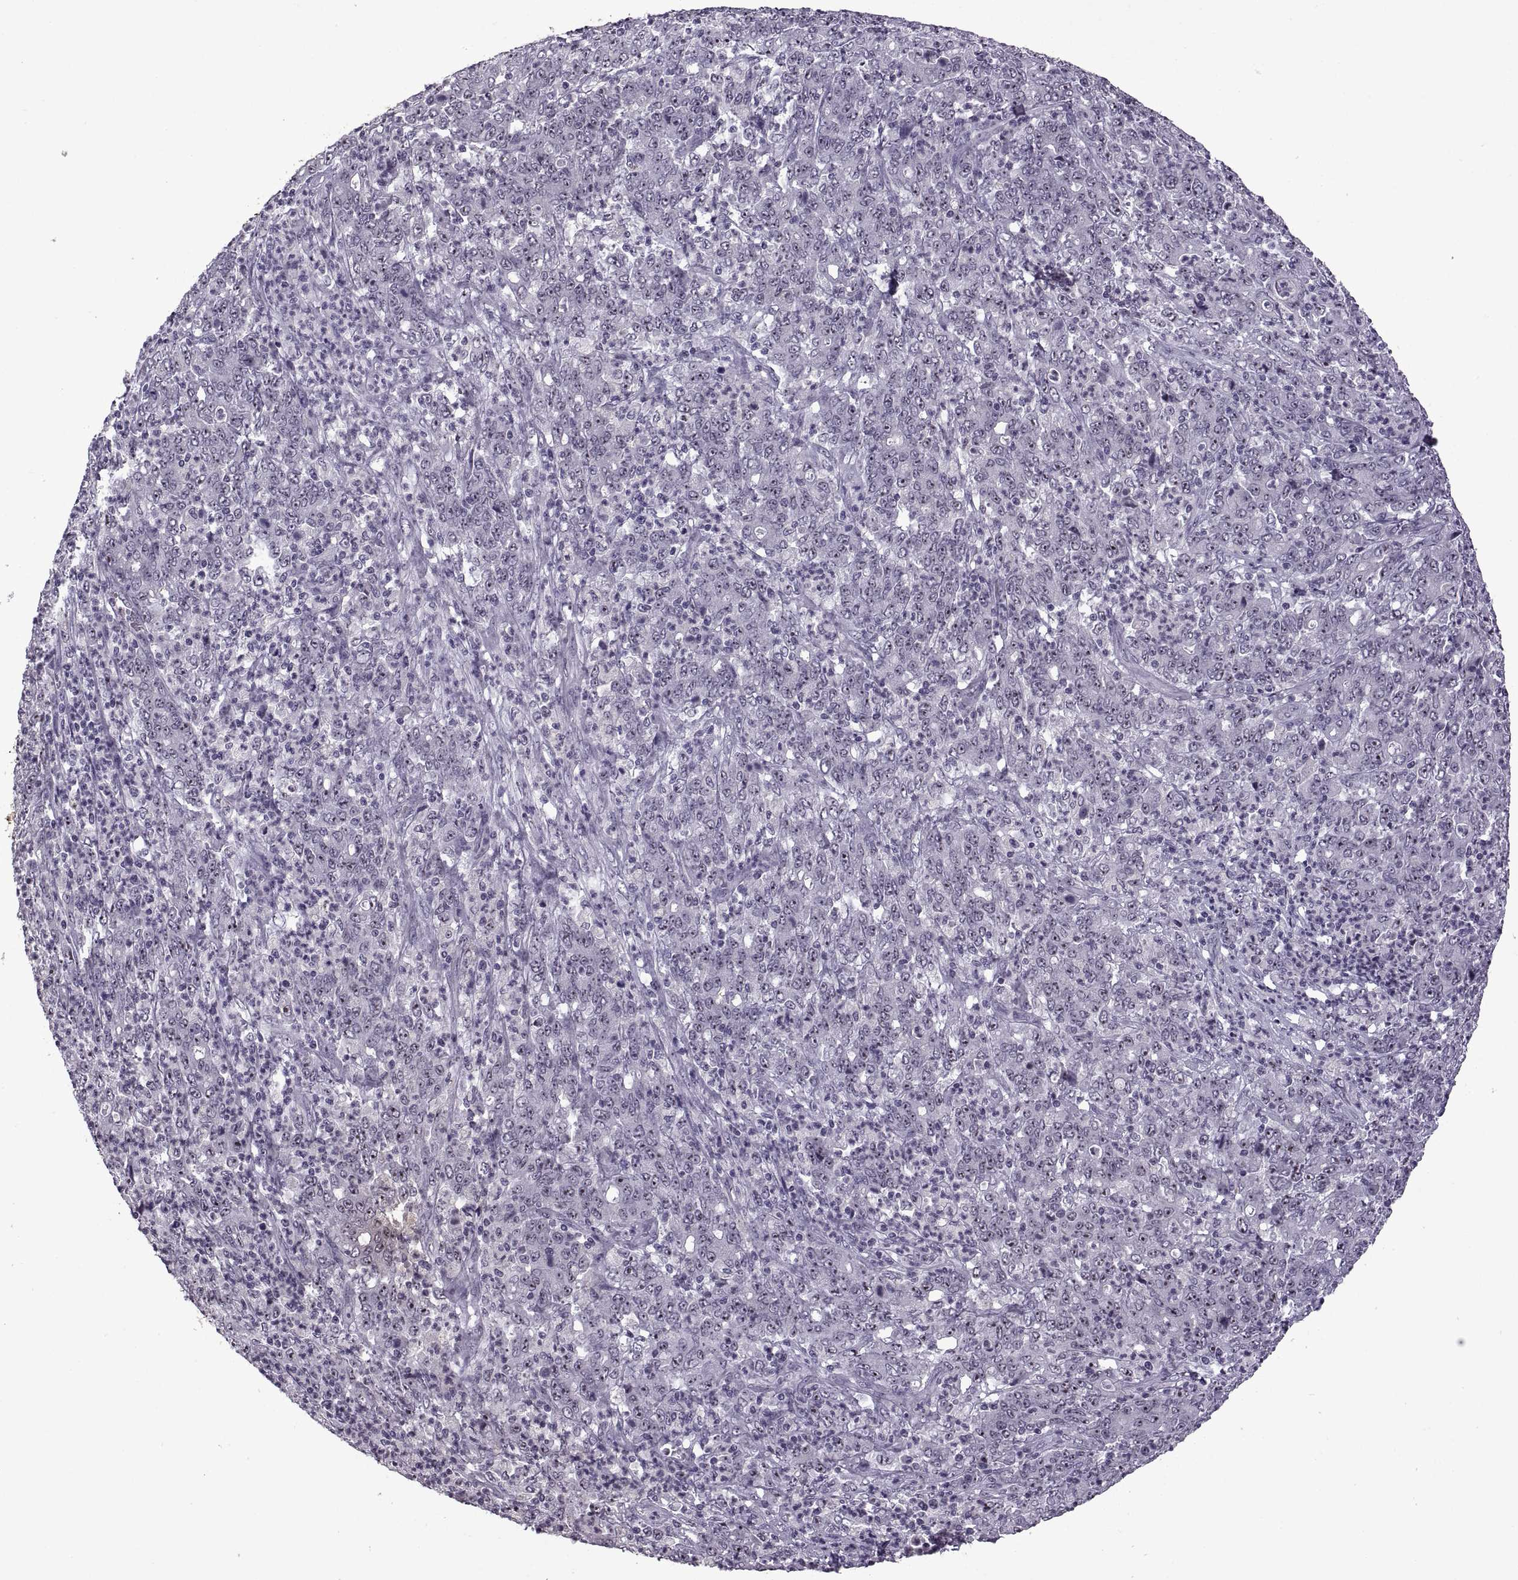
{"staining": {"intensity": "strong", "quantity": "25%-75%", "location": "nuclear"}, "tissue": "stomach cancer", "cell_type": "Tumor cells", "image_type": "cancer", "snomed": [{"axis": "morphology", "description": "Adenocarcinoma, NOS"}, {"axis": "topography", "description": "Stomach, lower"}], "caption": "Protein expression analysis of human stomach adenocarcinoma reveals strong nuclear staining in approximately 25%-75% of tumor cells.", "gene": "SINHCAF", "patient": {"sex": "female", "age": 71}}